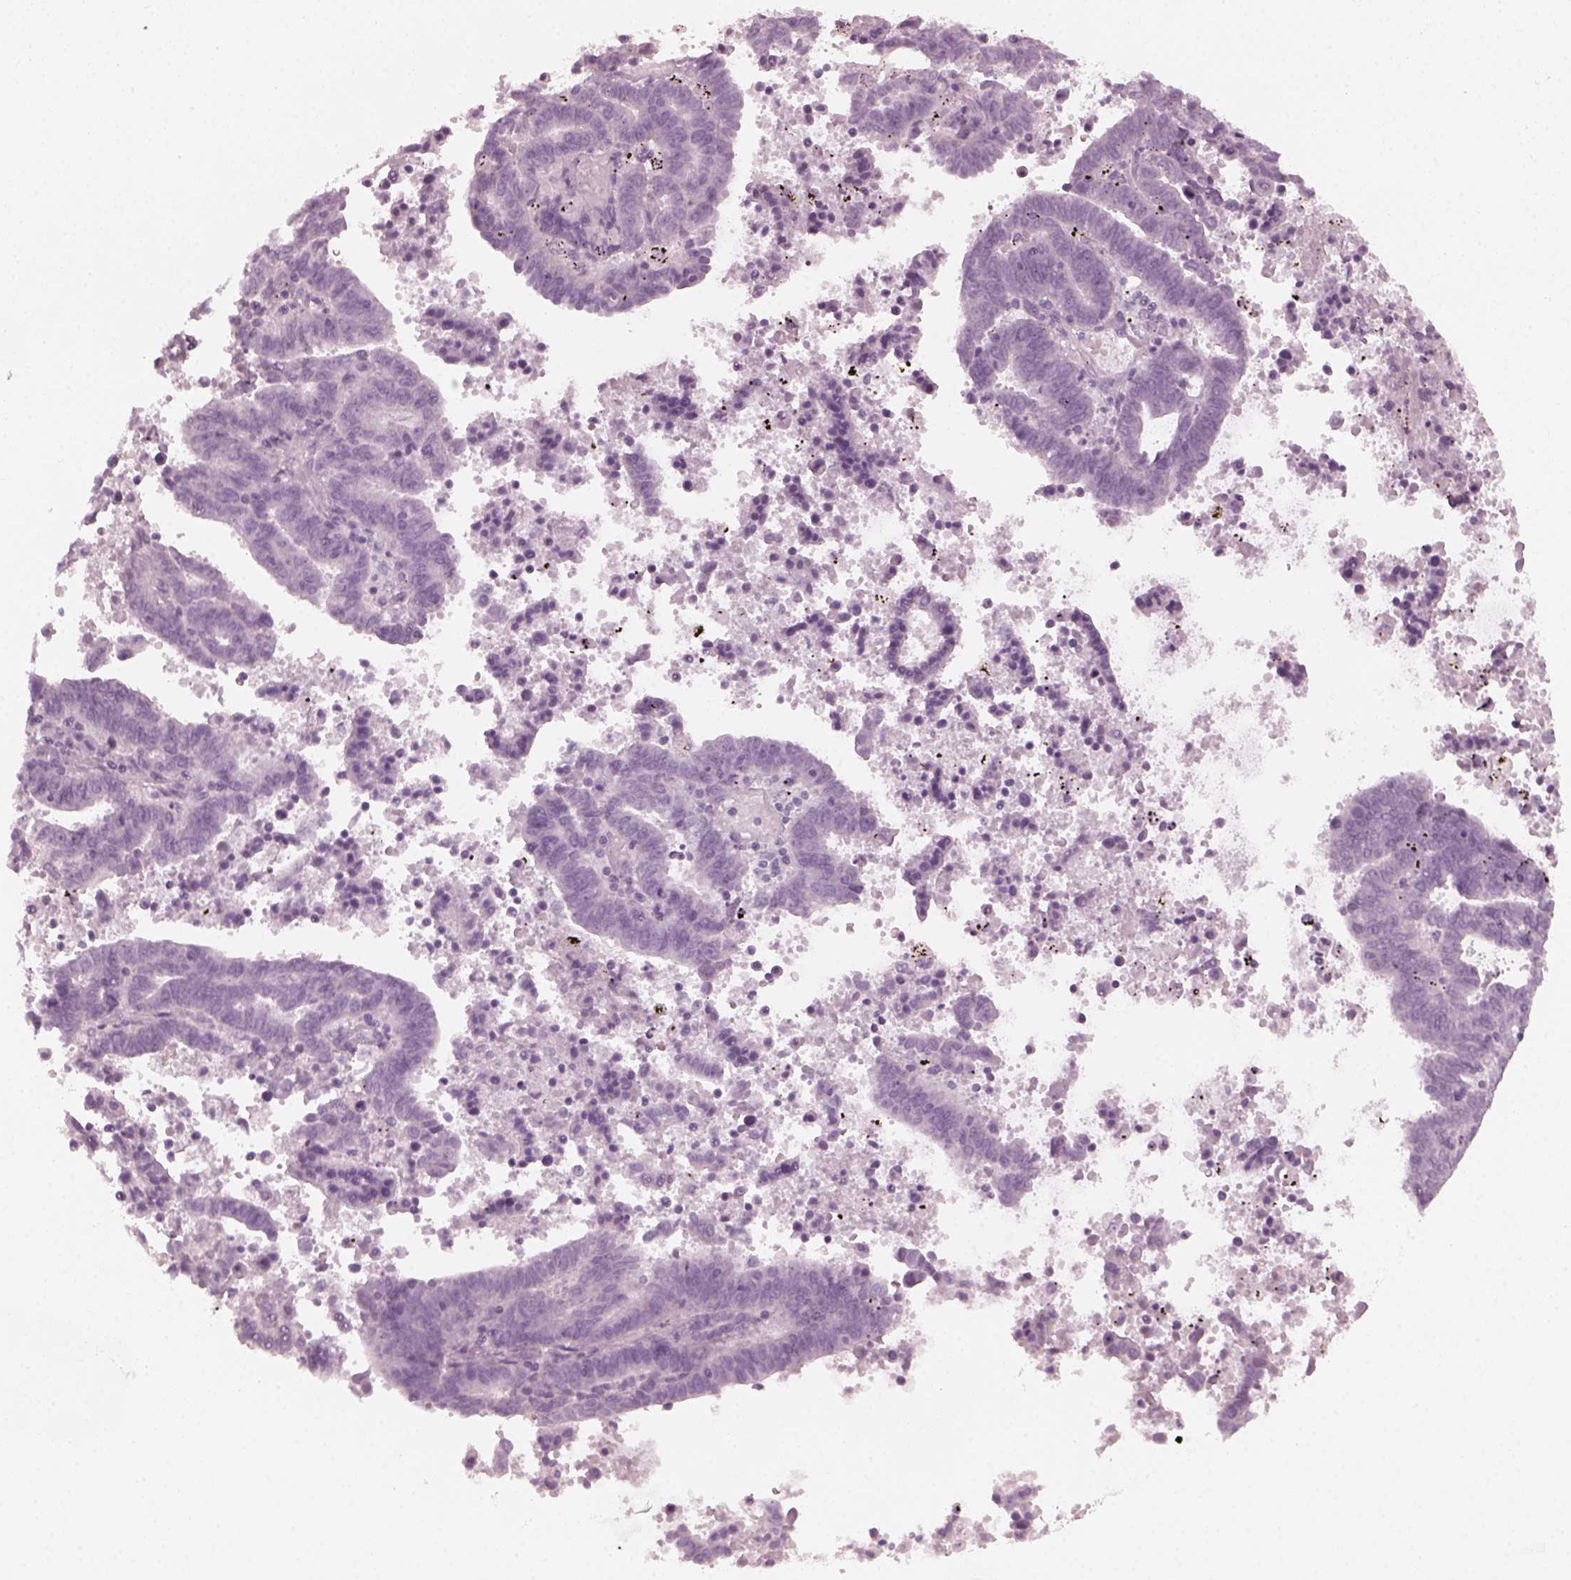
{"staining": {"intensity": "negative", "quantity": "none", "location": "none"}, "tissue": "endometrial cancer", "cell_type": "Tumor cells", "image_type": "cancer", "snomed": [{"axis": "morphology", "description": "Adenocarcinoma, NOS"}, {"axis": "topography", "description": "Uterus"}], "caption": "Photomicrograph shows no significant protein positivity in tumor cells of adenocarcinoma (endometrial).", "gene": "CRYBA2", "patient": {"sex": "female", "age": 83}}